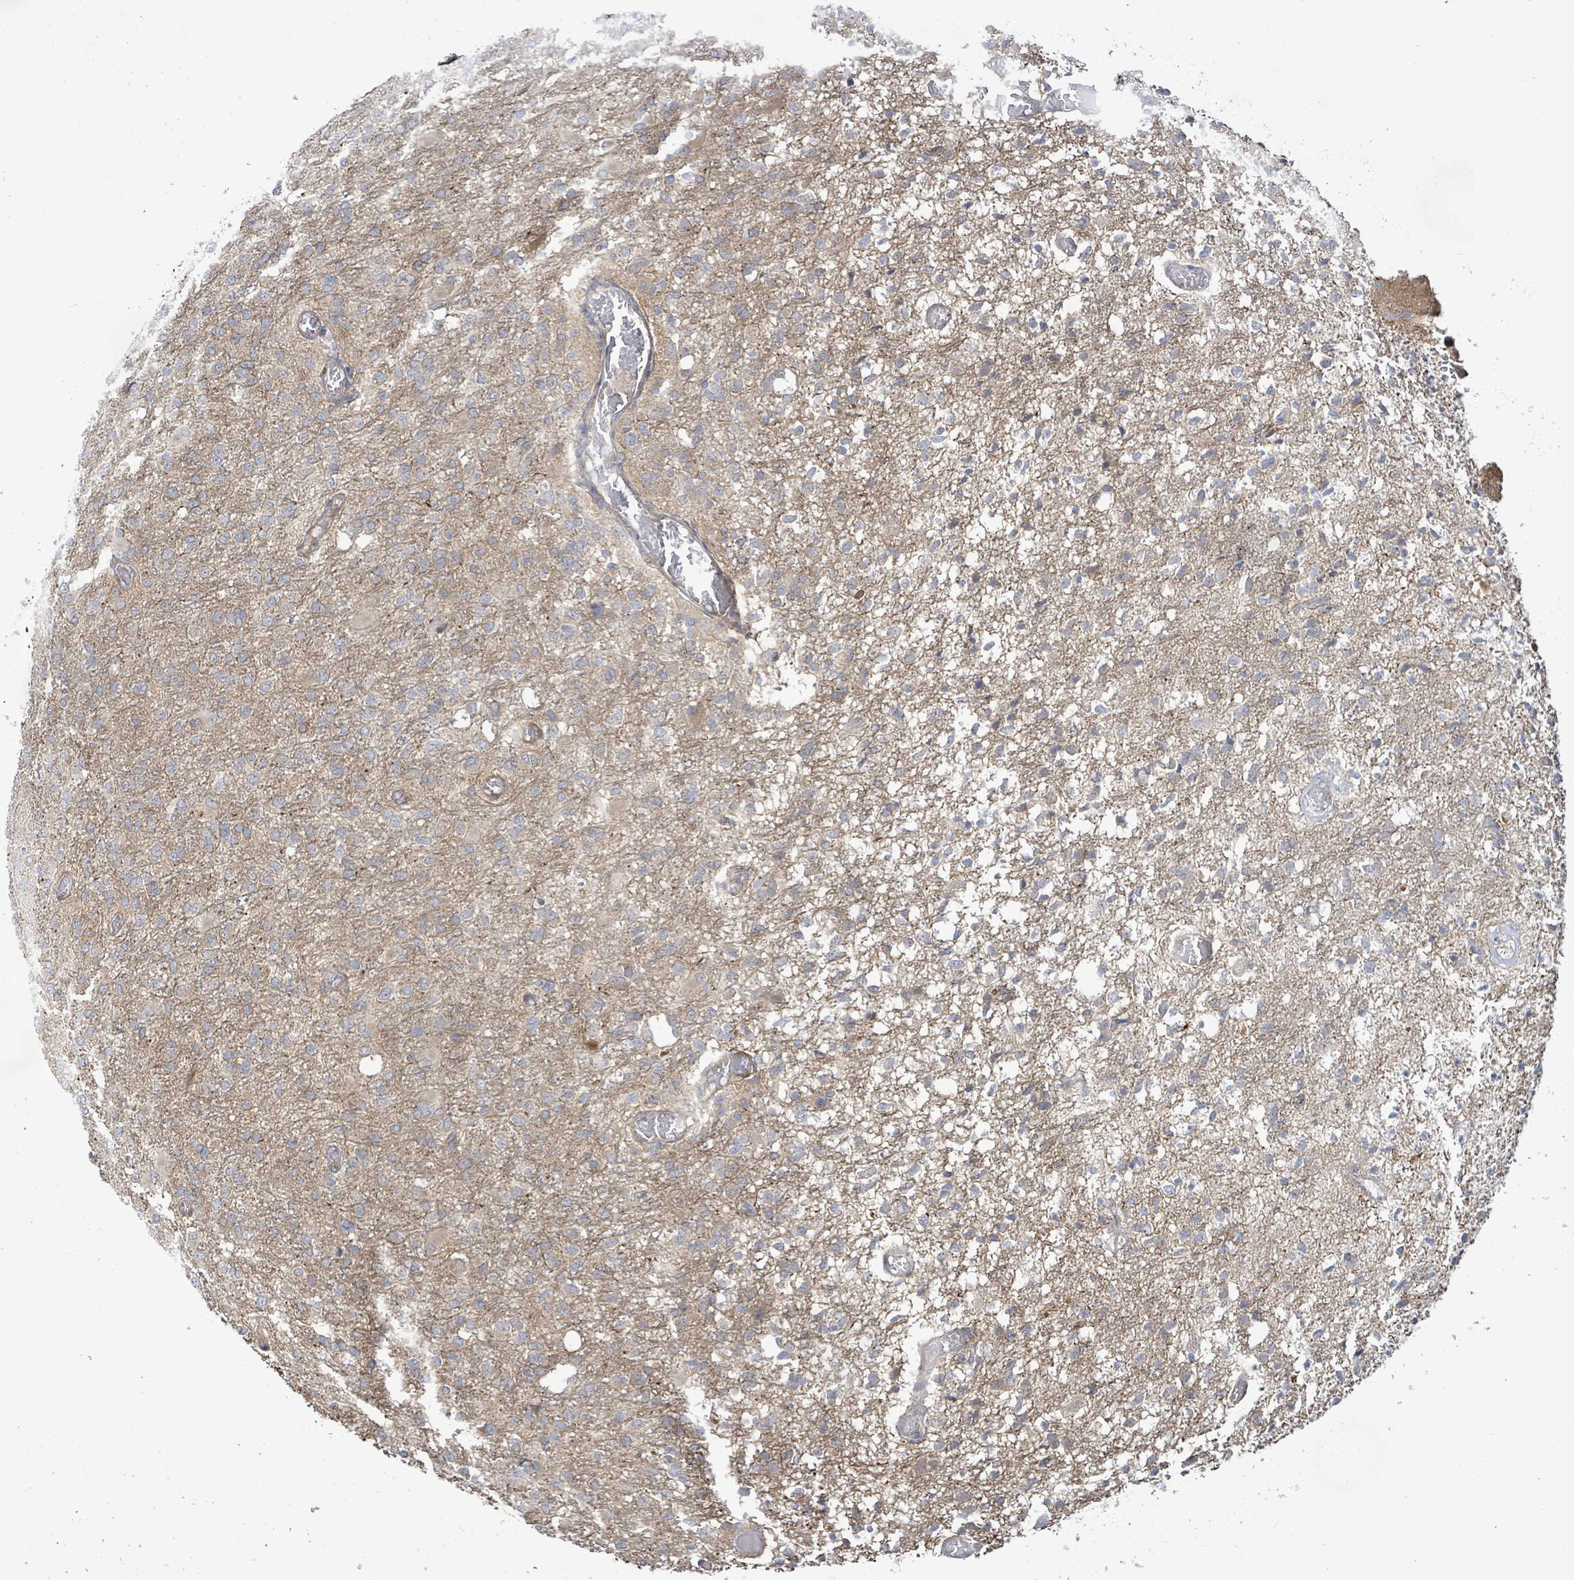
{"staining": {"intensity": "weak", "quantity": "25%-75%", "location": "cytoplasmic/membranous"}, "tissue": "glioma", "cell_type": "Tumor cells", "image_type": "cancer", "snomed": [{"axis": "morphology", "description": "Glioma, malignant, High grade"}, {"axis": "topography", "description": "Brain"}], "caption": "A histopathology image of malignant glioma (high-grade) stained for a protein displays weak cytoplasmic/membranous brown staining in tumor cells.", "gene": "KBTBD11", "patient": {"sex": "female", "age": 74}}